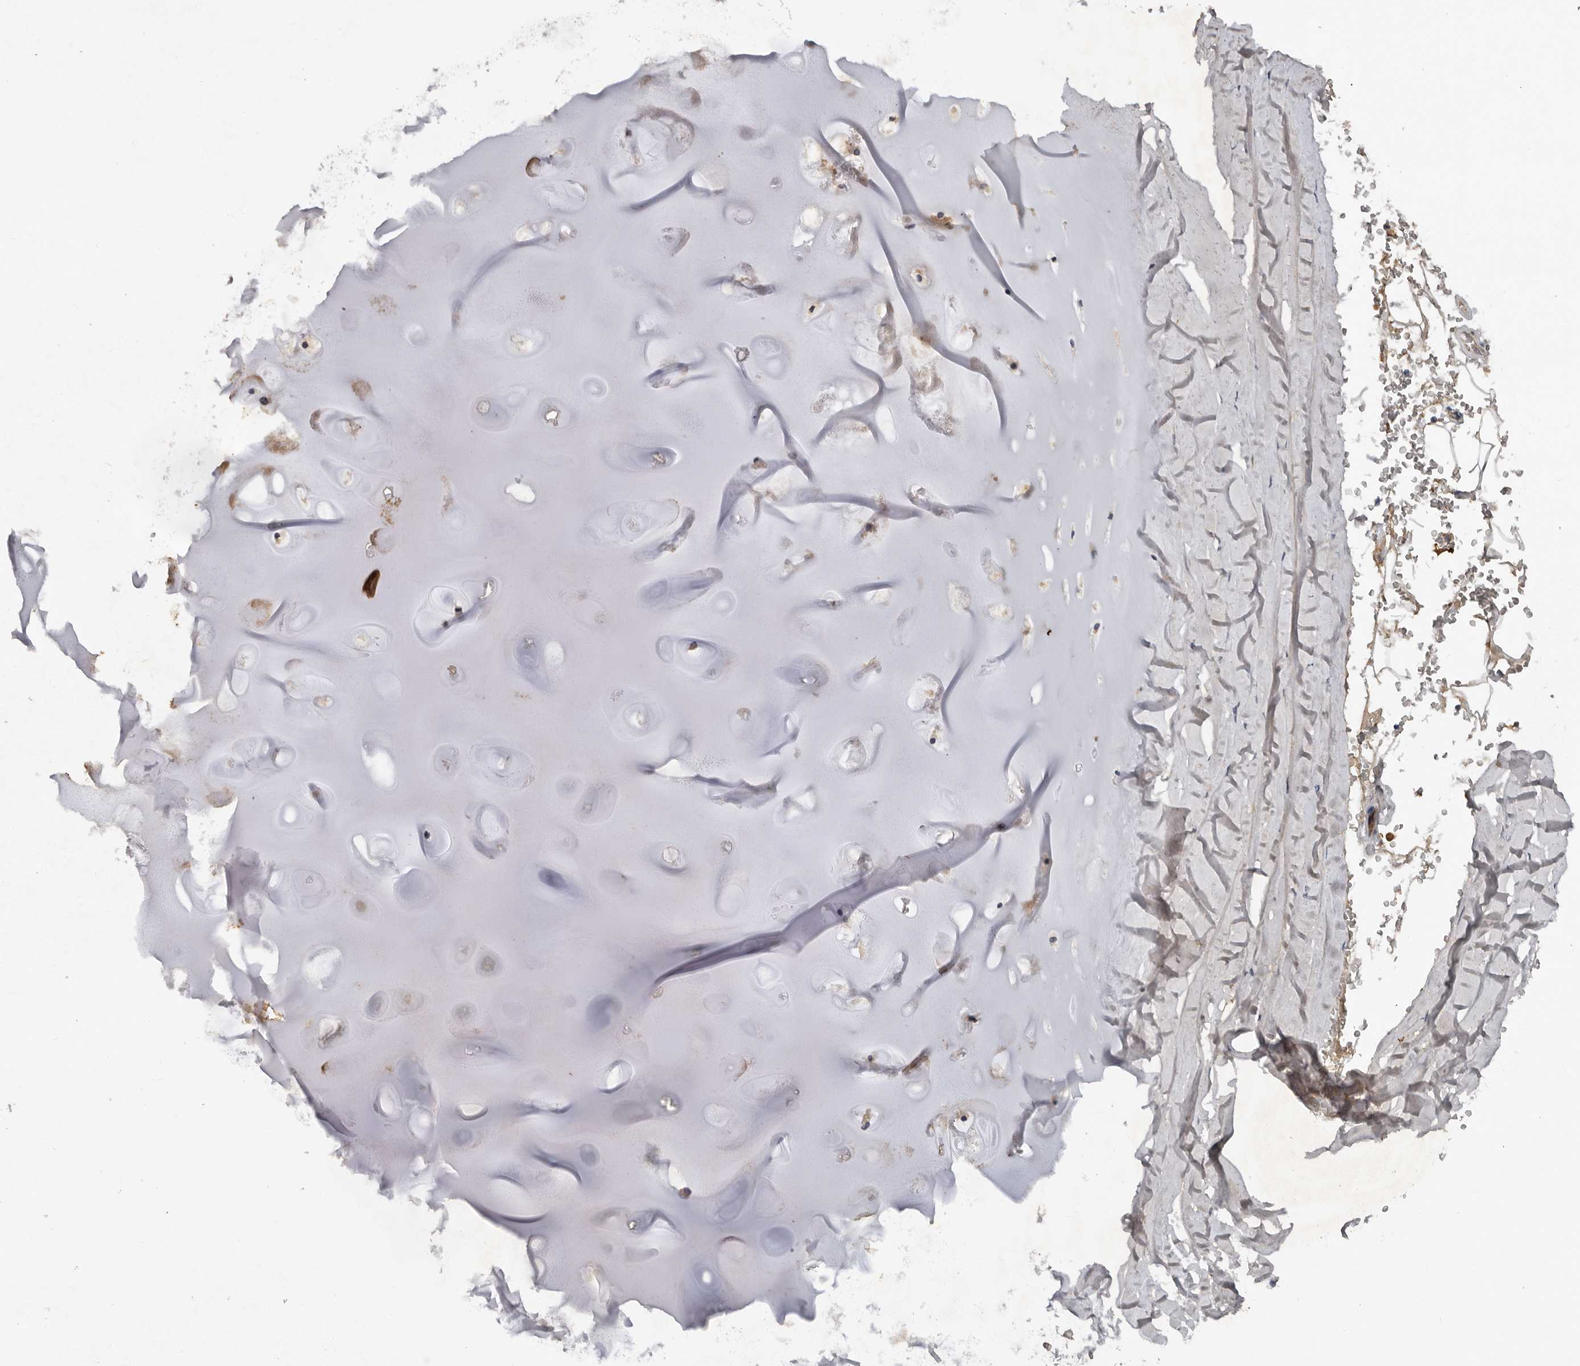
{"staining": {"intensity": "moderate", "quantity": ">75%", "location": "cytoplasmic/membranous,nuclear"}, "tissue": "adipose tissue", "cell_type": "Adipocytes", "image_type": "normal", "snomed": [{"axis": "morphology", "description": "Normal tissue, NOS"}, {"axis": "topography", "description": "Cartilage tissue"}], "caption": "Immunohistochemistry staining of normal adipose tissue, which shows medium levels of moderate cytoplasmic/membranous,nuclear positivity in approximately >75% of adipocytes indicating moderate cytoplasmic/membranous,nuclear protein expression. The staining was performed using DAB (brown) for protein detection and nuclei were counterstained in hematoxylin (blue).", "gene": "DNAJB4", "patient": {"sex": "female", "age": 63}}